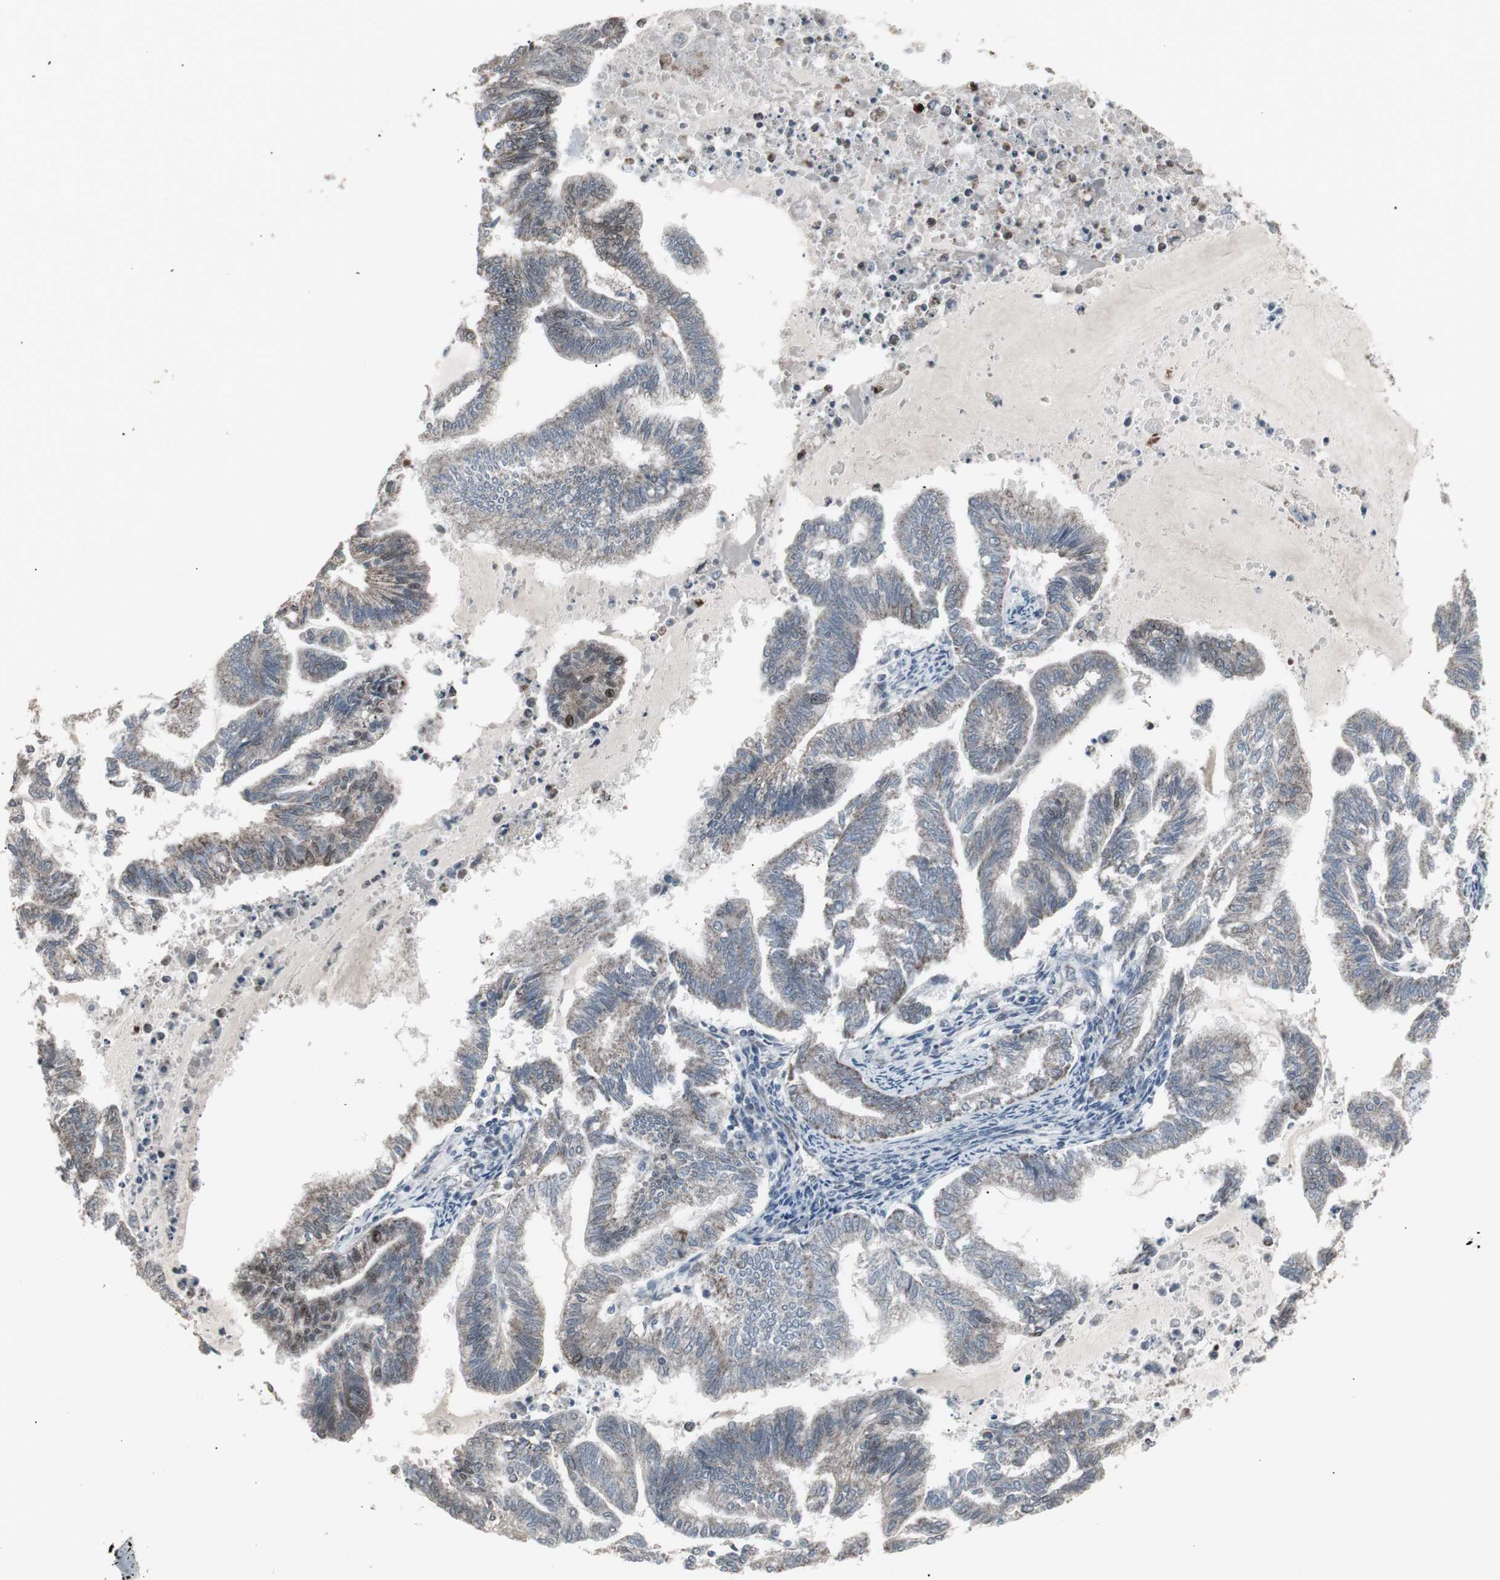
{"staining": {"intensity": "weak", "quantity": "<25%", "location": "cytoplasmic/membranous,nuclear"}, "tissue": "endometrial cancer", "cell_type": "Tumor cells", "image_type": "cancer", "snomed": [{"axis": "morphology", "description": "Adenocarcinoma, NOS"}, {"axis": "topography", "description": "Endometrium"}], "caption": "A high-resolution photomicrograph shows IHC staining of adenocarcinoma (endometrial), which reveals no significant positivity in tumor cells. (DAB IHC, high magnification).", "gene": "RXRA", "patient": {"sex": "female", "age": 79}}